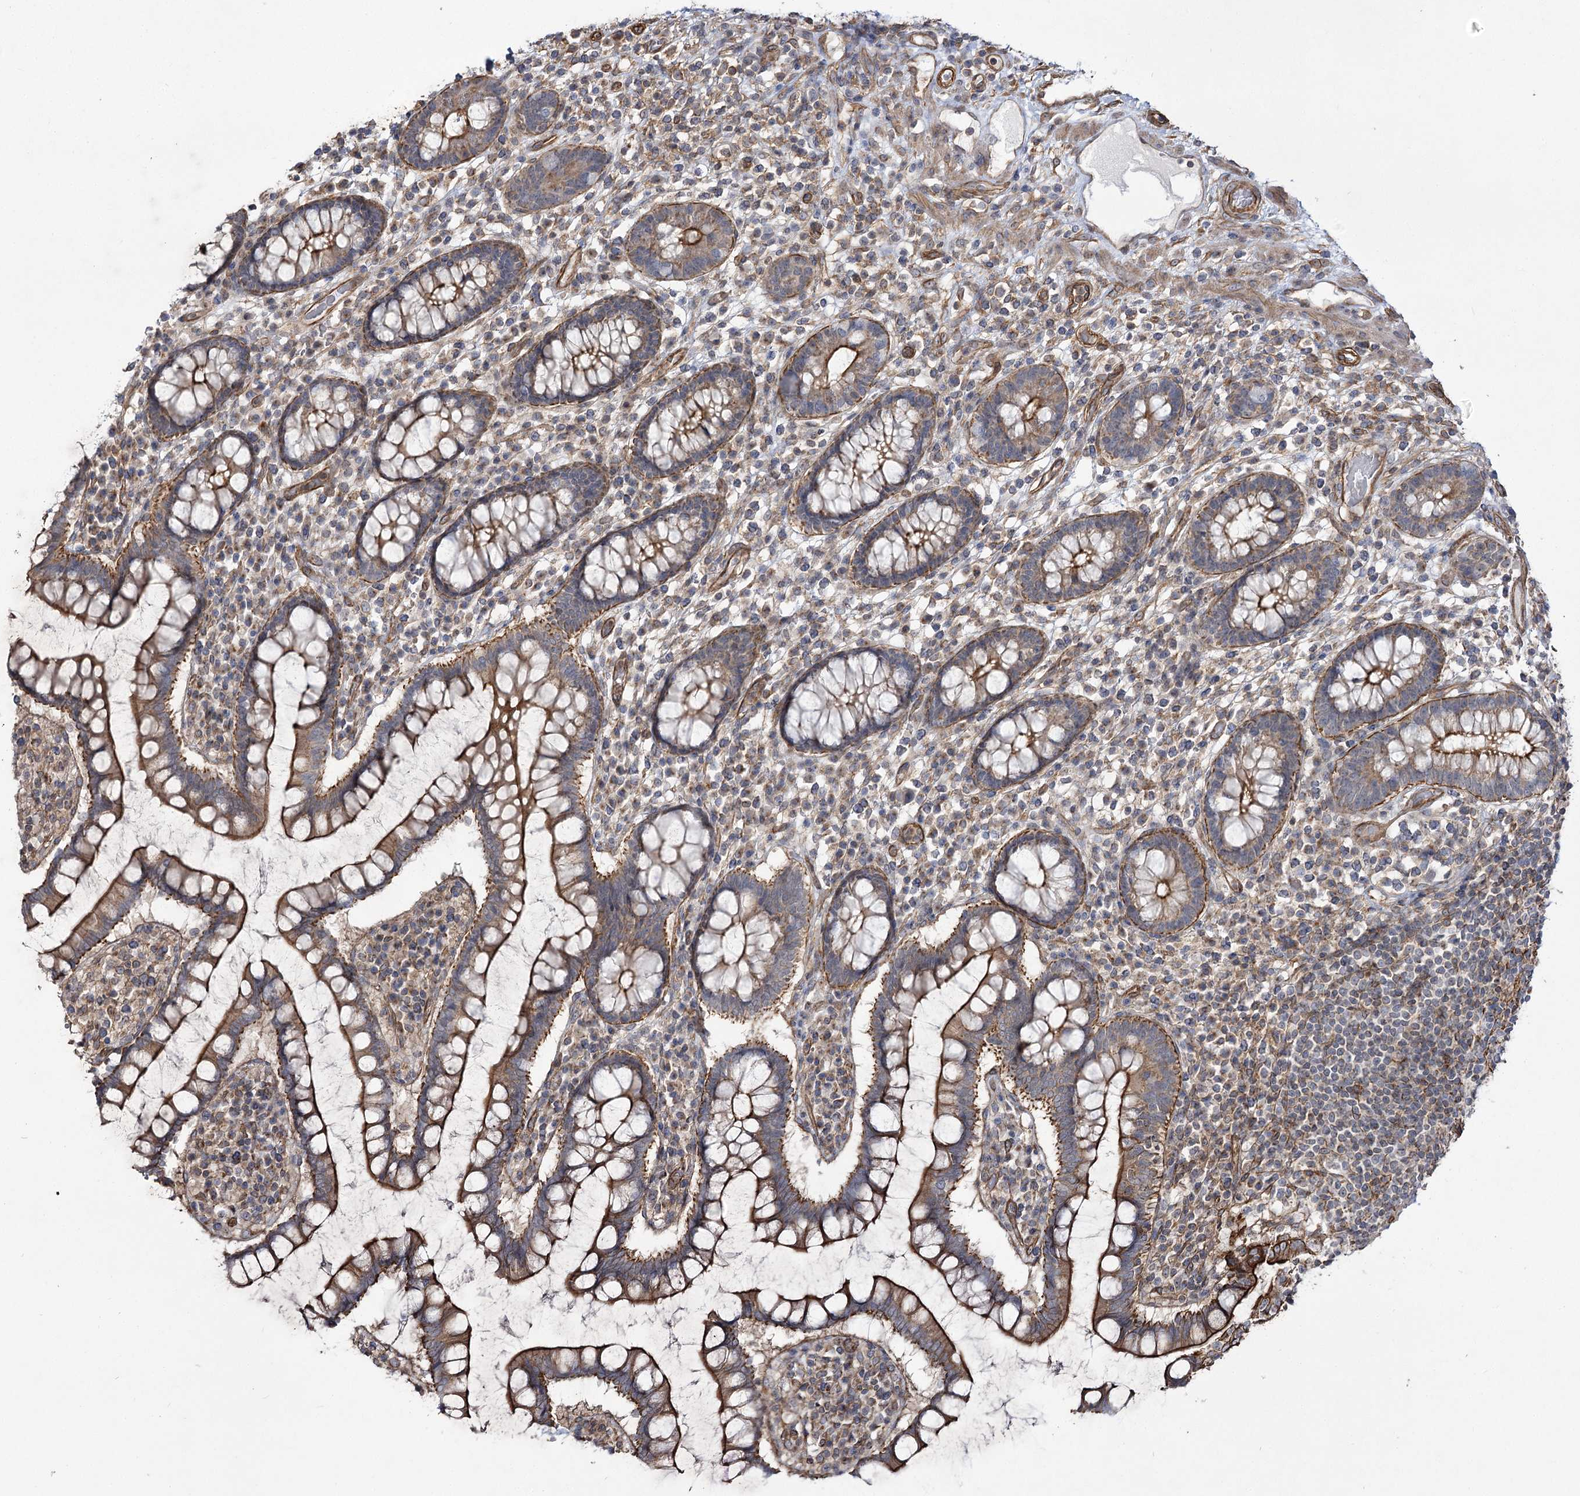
{"staining": {"intensity": "moderate", "quantity": ">75%", "location": "cytoplasmic/membranous"}, "tissue": "colon", "cell_type": "Endothelial cells", "image_type": "normal", "snomed": [{"axis": "morphology", "description": "Normal tissue, NOS"}, {"axis": "topography", "description": "Colon"}], "caption": "Immunohistochemistry histopathology image of unremarkable colon: colon stained using immunohistochemistry (IHC) shows medium levels of moderate protein expression localized specifically in the cytoplasmic/membranous of endothelial cells, appearing as a cytoplasmic/membranous brown color.", "gene": "SH3BP5L", "patient": {"sex": "female", "age": 79}}